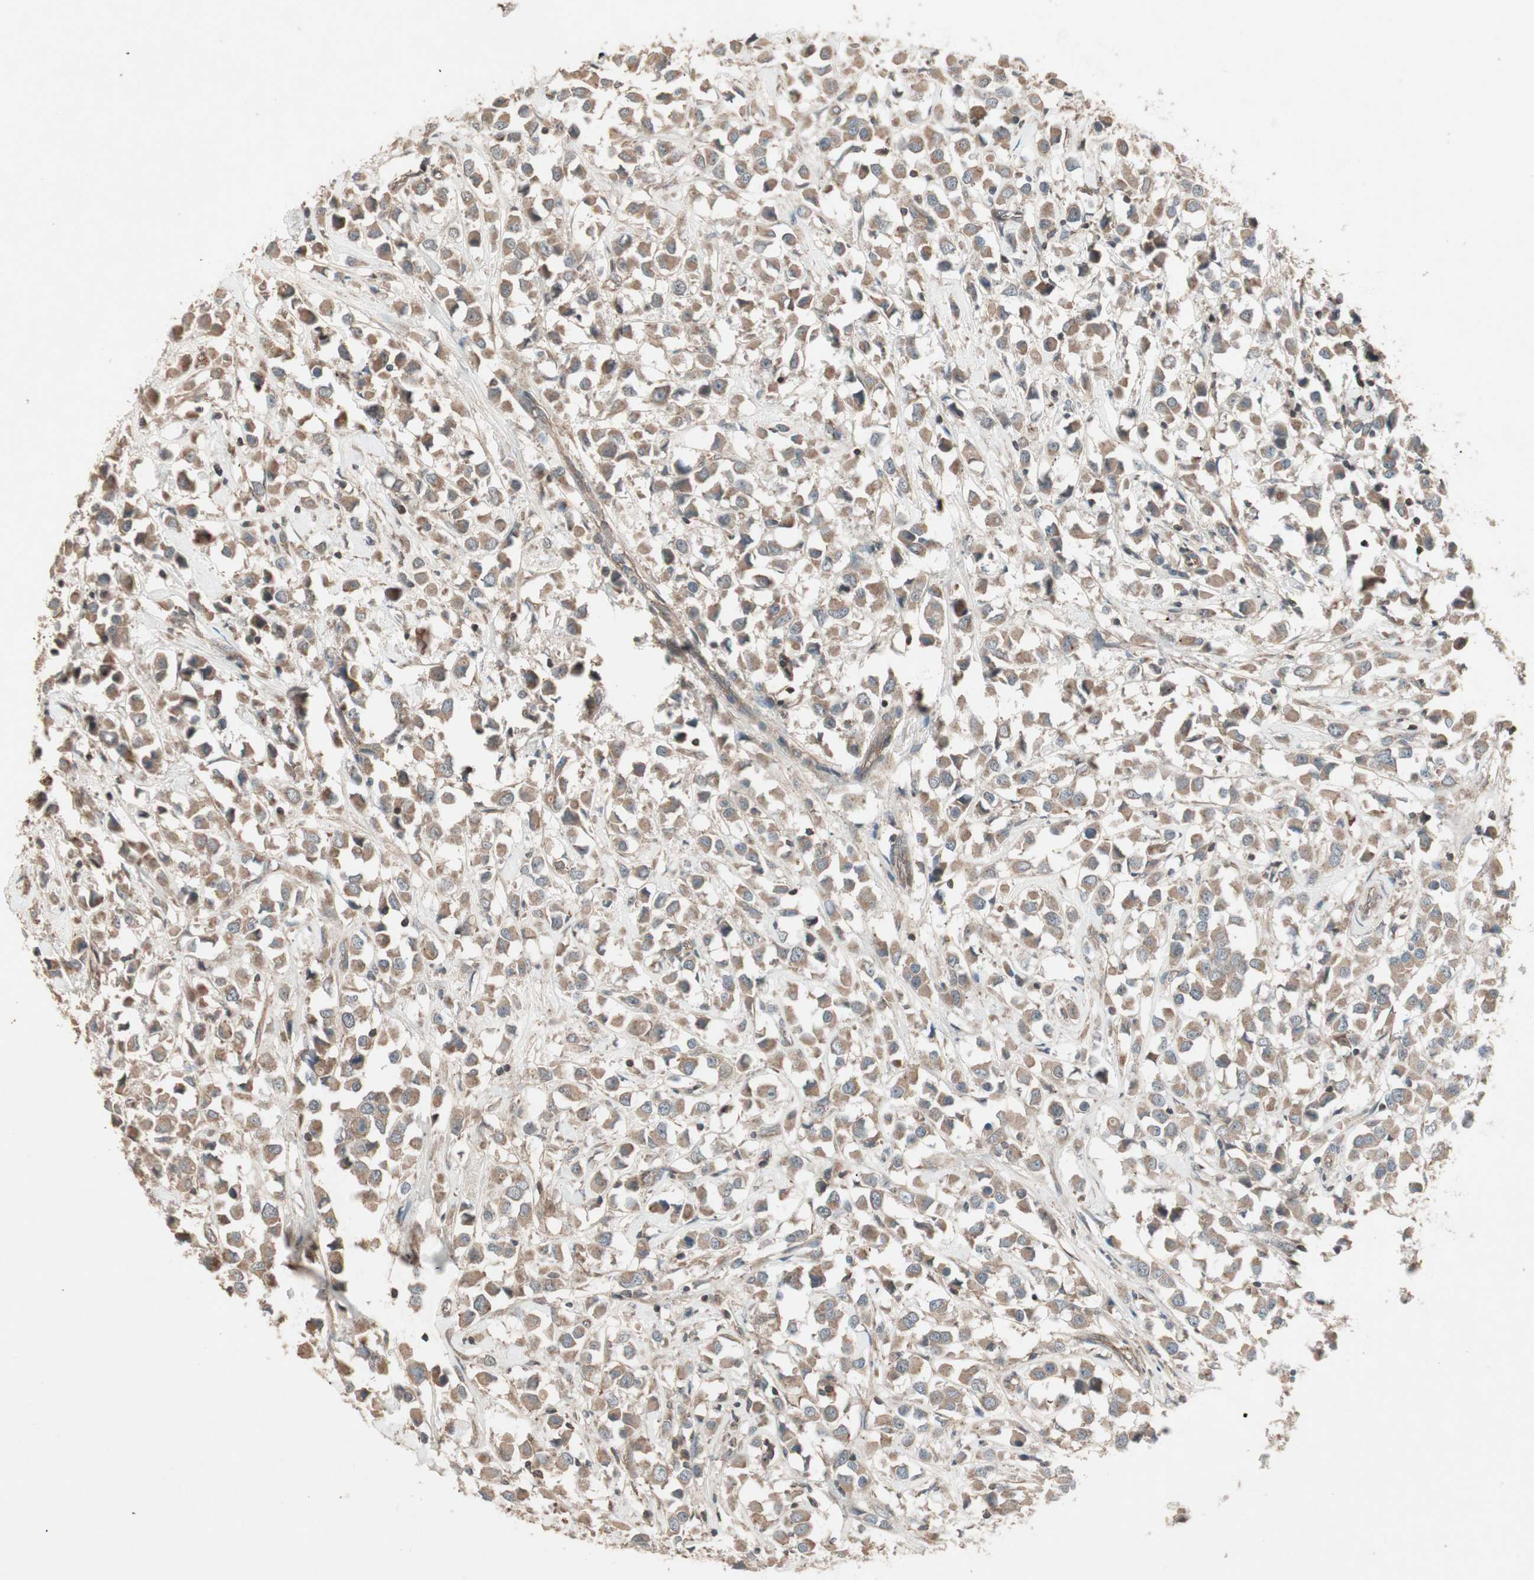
{"staining": {"intensity": "moderate", "quantity": ">75%", "location": "cytoplasmic/membranous"}, "tissue": "breast cancer", "cell_type": "Tumor cells", "image_type": "cancer", "snomed": [{"axis": "morphology", "description": "Duct carcinoma"}, {"axis": "topography", "description": "Breast"}], "caption": "Breast infiltrating ductal carcinoma tissue demonstrates moderate cytoplasmic/membranous positivity in approximately >75% of tumor cells, visualized by immunohistochemistry. (DAB (3,3'-diaminobenzidine) IHC, brown staining for protein, blue staining for nuclei).", "gene": "TFPI", "patient": {"sex": "female", "age": 61}}